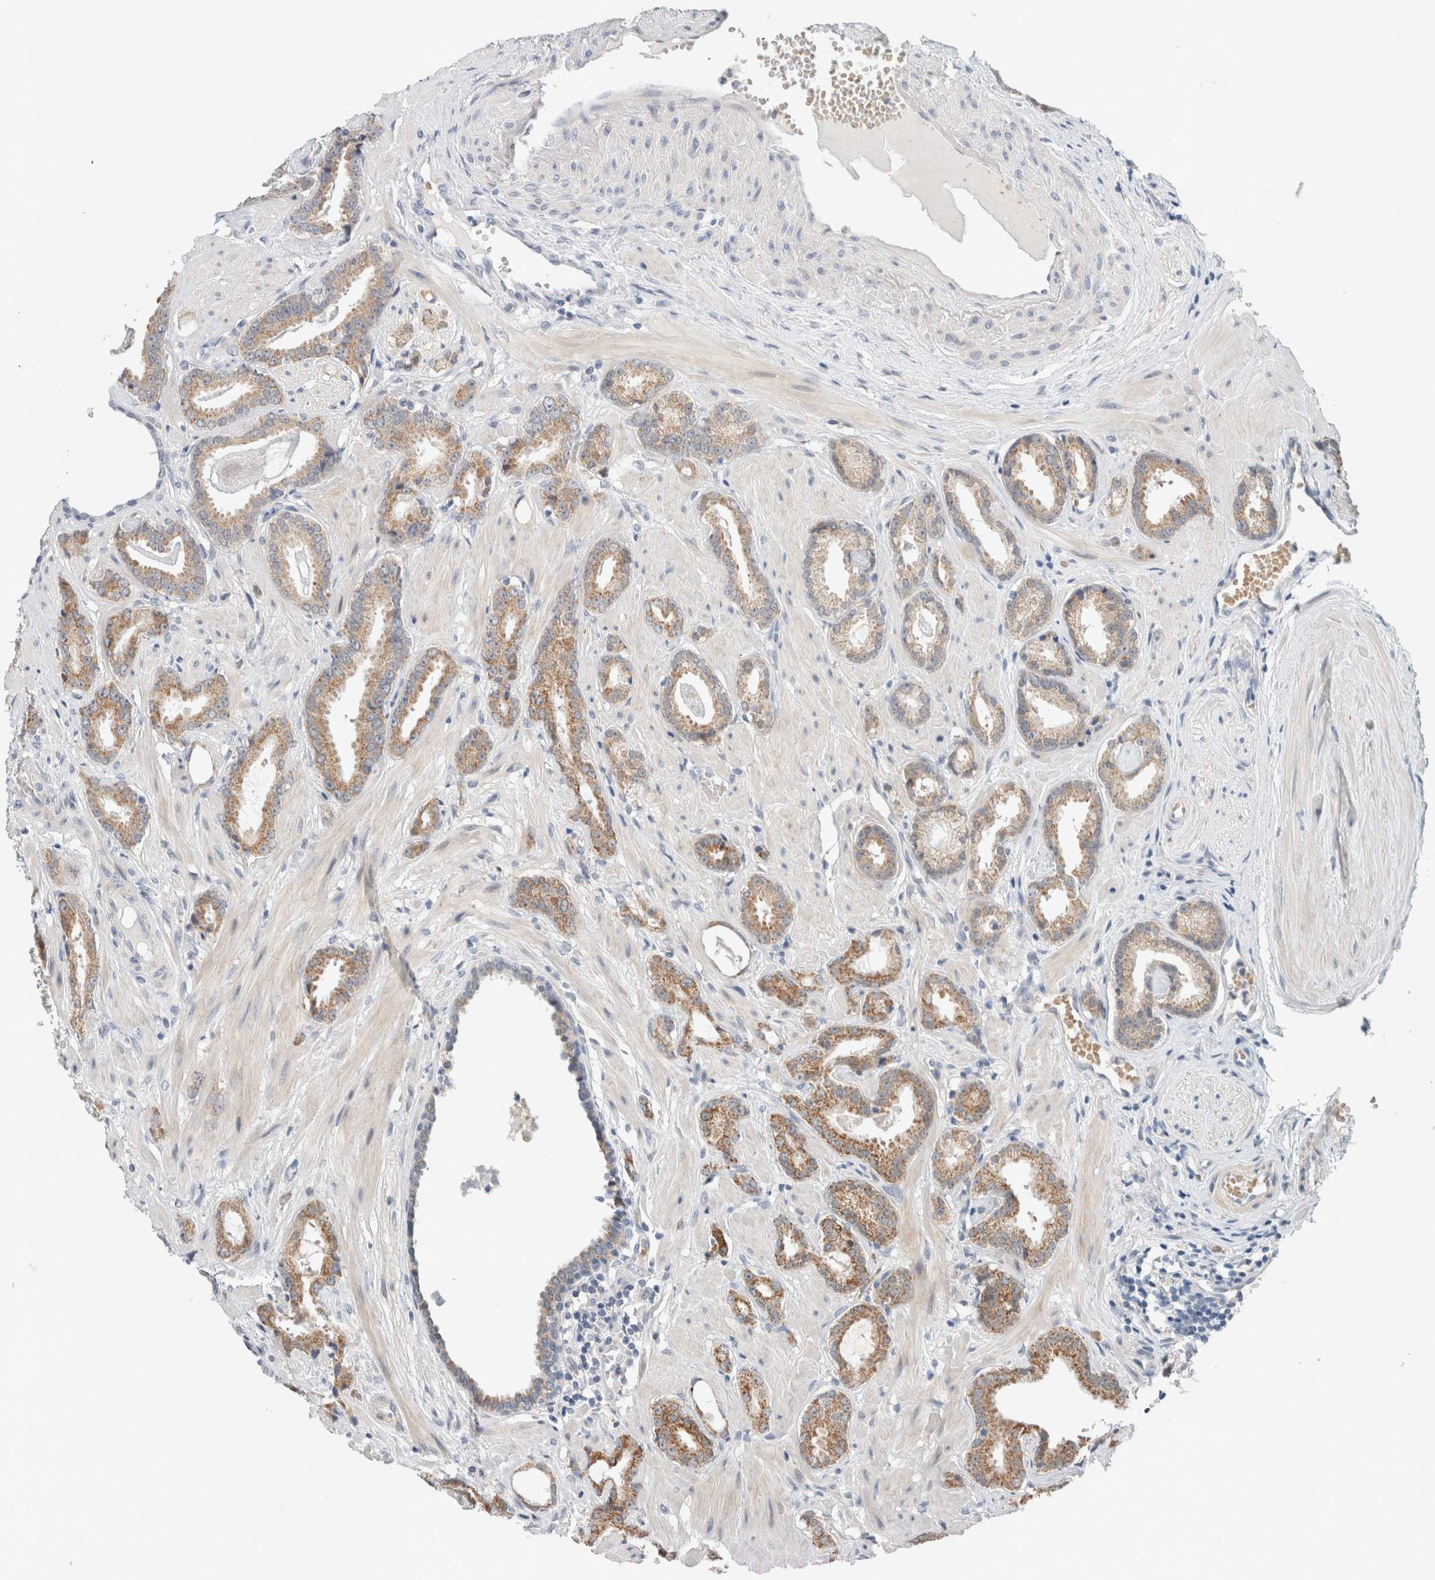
{"staining": {"intensity": "moderate", "quantity": ">75%", "location": "cytoplasmic/membranous"}, "tissue": "prostate cancer", "cell_type": "Tumor cells", "image_type": "cancer", "snomed": [{"axis": "morphology", "description": "Adenocarcinoma, Low grade"}, {"axis": "topography", "description": "Prostate"}], "caption": "Immunohistochemical staining of prostate cancer (adenocarcinoma (low-grade)) exhibits moderate cytoplasmic/membranous protein expression in approximately >75% of tumor cells.", "gene": "CRAT", "patient": {"sex": "male", "age": 53}}